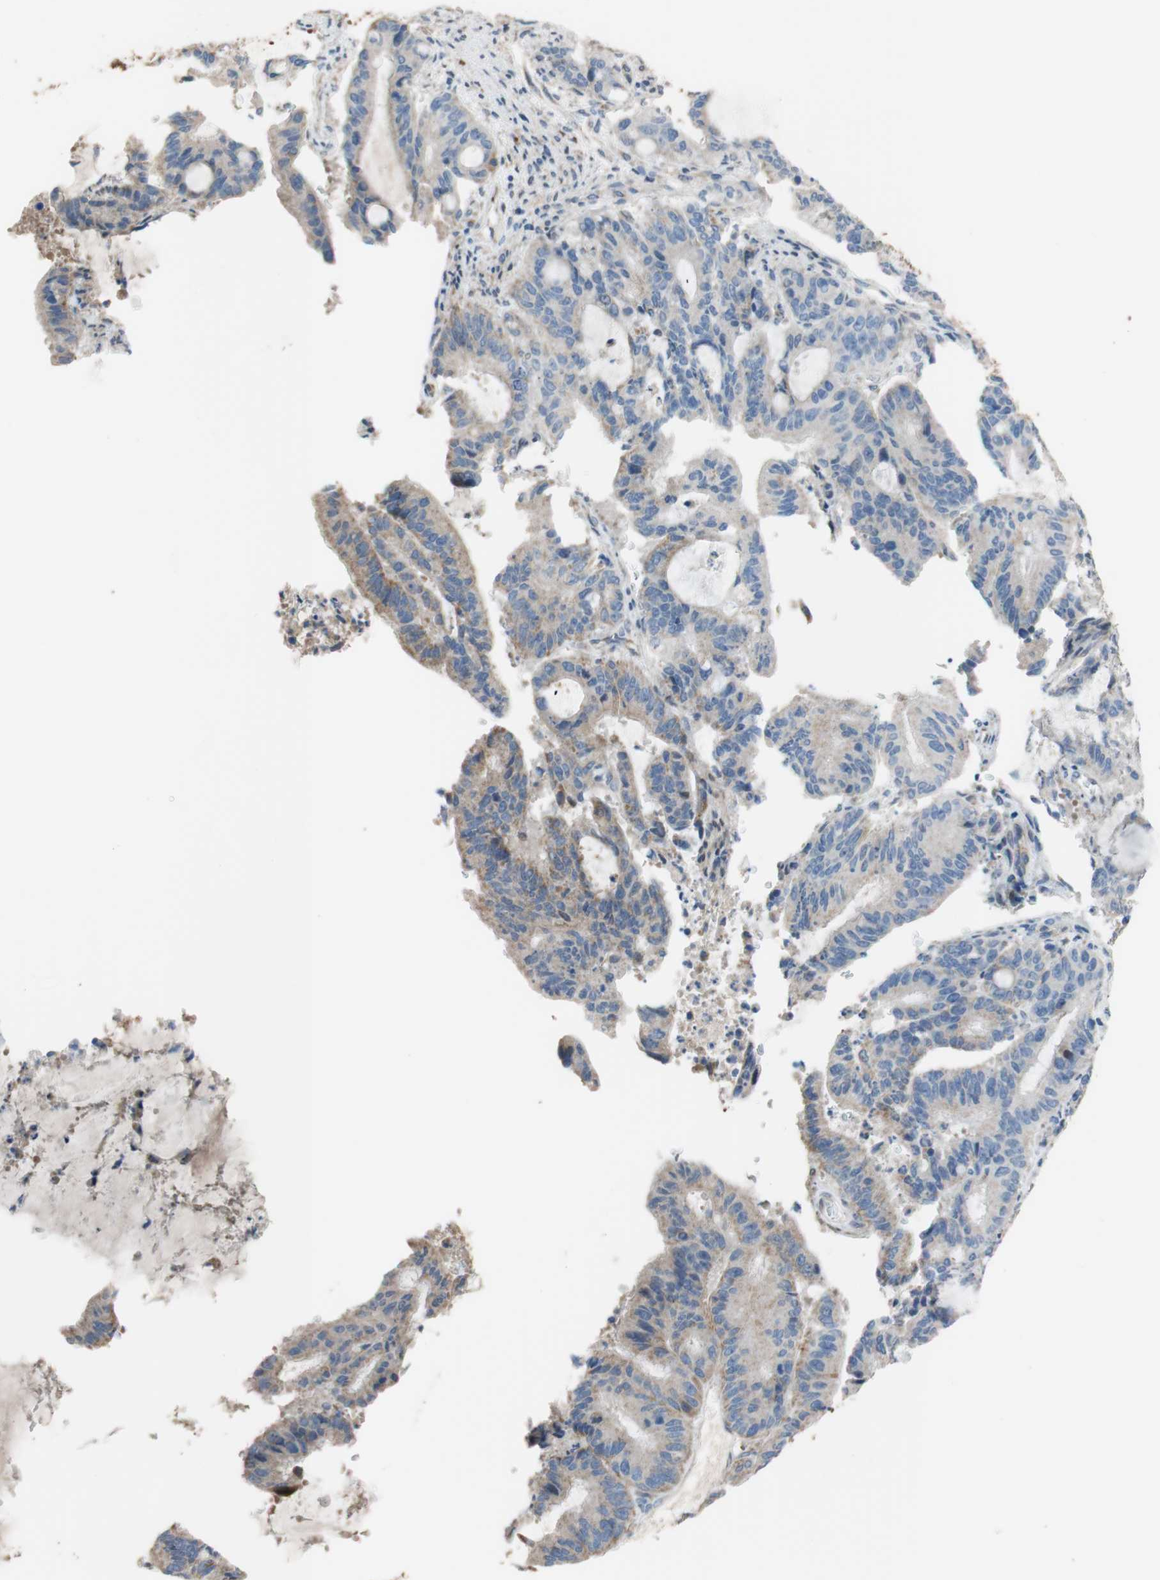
{"staining": {"intensity": "moderate", "quantity": "25%-75%", "location": "cytoplasmic/membranous"}, "tissue": "liver cancer", "cell_type": "Tumor cells", "image_type": "cancer", "snomed": [{"axis": "morphology", "description": "Cholangiocarcinoma"}, {"axis": "topography", "description": "Liver"}], "caption": "DAB (3,3'-diaminobenzidine) immunohistochemical staining of human cholangiocarcinoma (liver) demonstrates moderate cytoplasmic/membranous protein staining in about 25%-75% of tumor cells. (brown staining indicates protein expression, while blue staining denotes nuclei).", "gene": "ALDH1A2", "patient": {"sex": "female", "age": 73}}